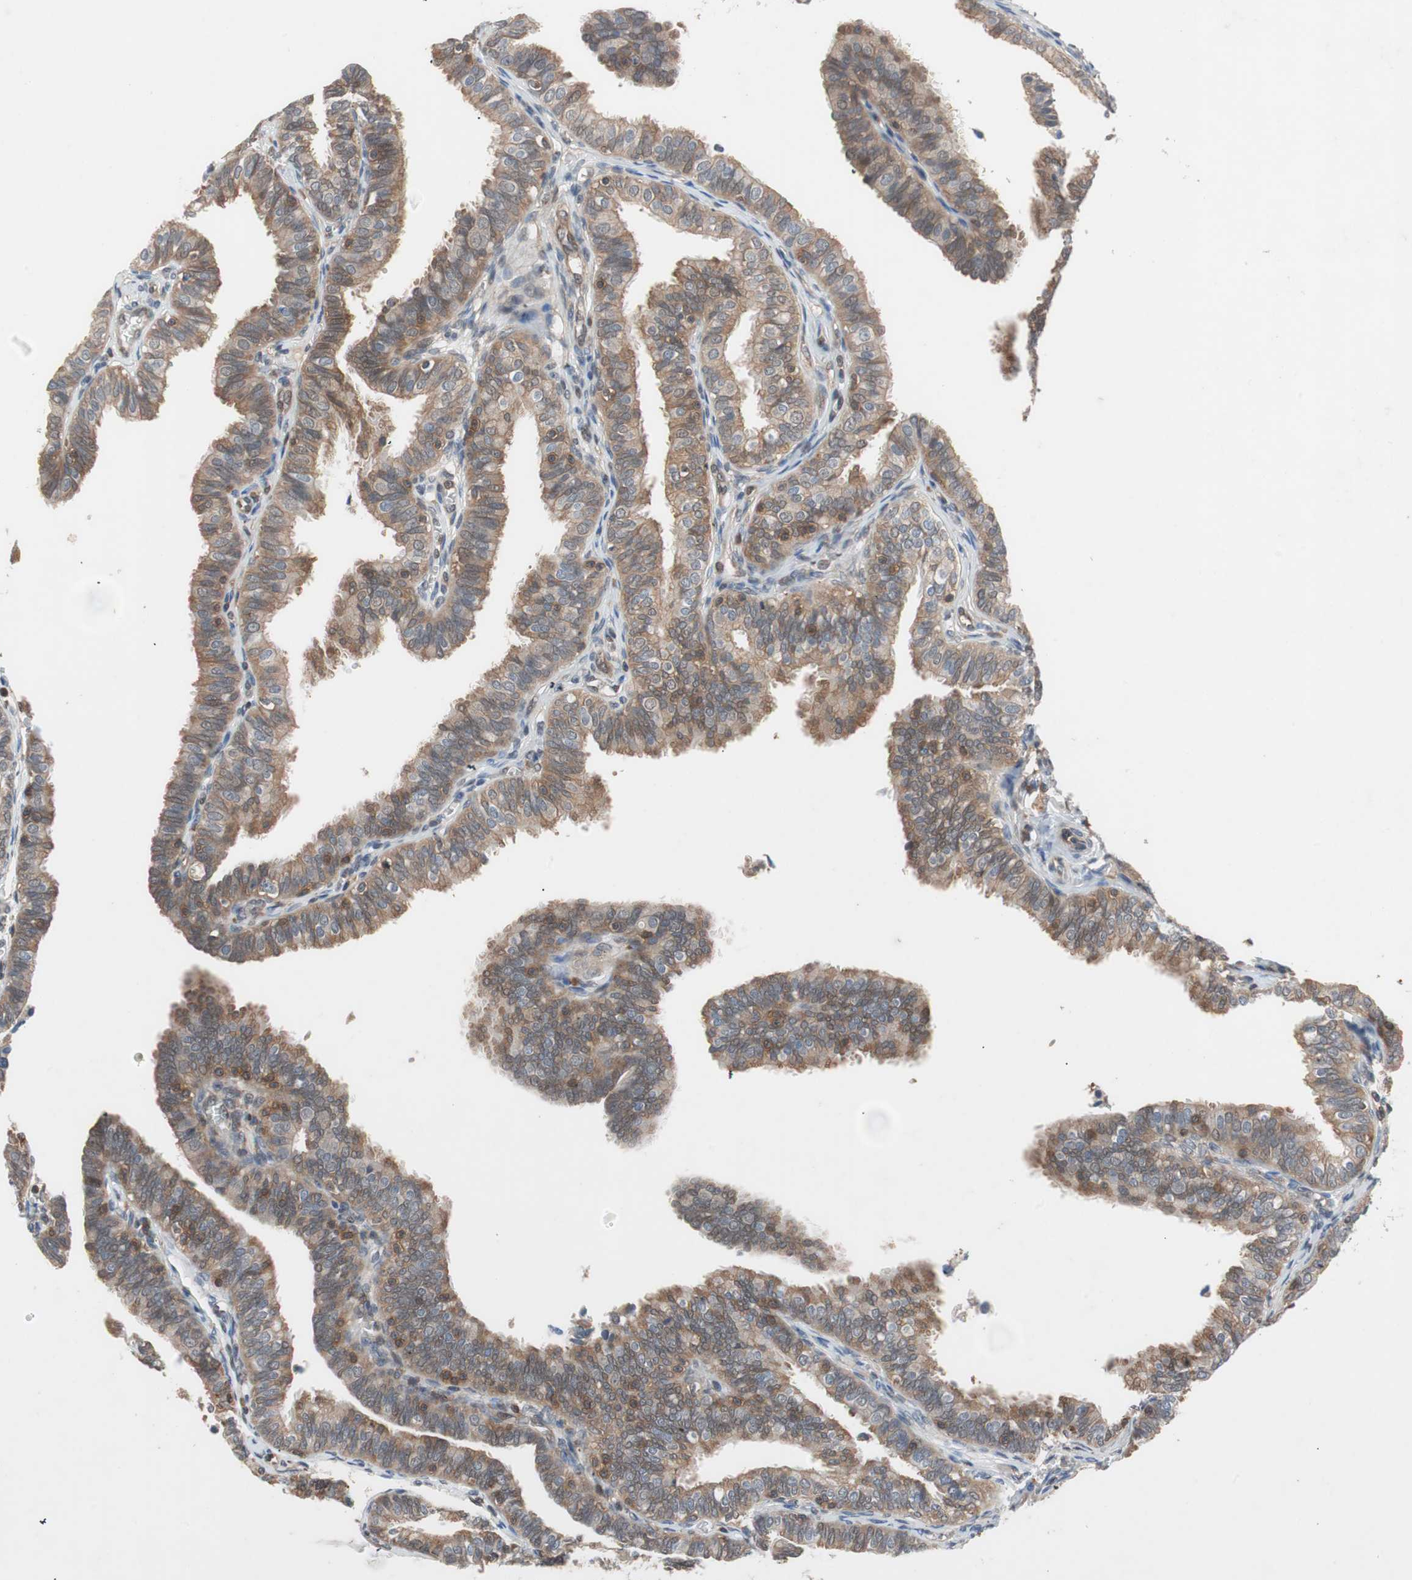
{"staining": {"intensity": "moderate", "quantity": "<25%", "location": "cytoplasmic/membranous,nuclear"}, "tissue": "fallopian tube", "cell_type": "Glandular cells", "image_type": "normal", "snomed": [{"axis": "morphology", "description": "Normal tissue, NOS"}, {"axis": "topography", "description": "Fallopian tube"}], "caption": "Unremarkable fallopian tube reveals moderate cytoplasmic/membranous,nuclear staining in about <25% of glandular cells, visualized by immunohistochemistry. The staining is performed using DAB brown chromogen to label protein expression. The nuclei are counter-stained blue using hematoxylin.", "gene": "GALT", "patient": {"sex": "female", "age": 46}}